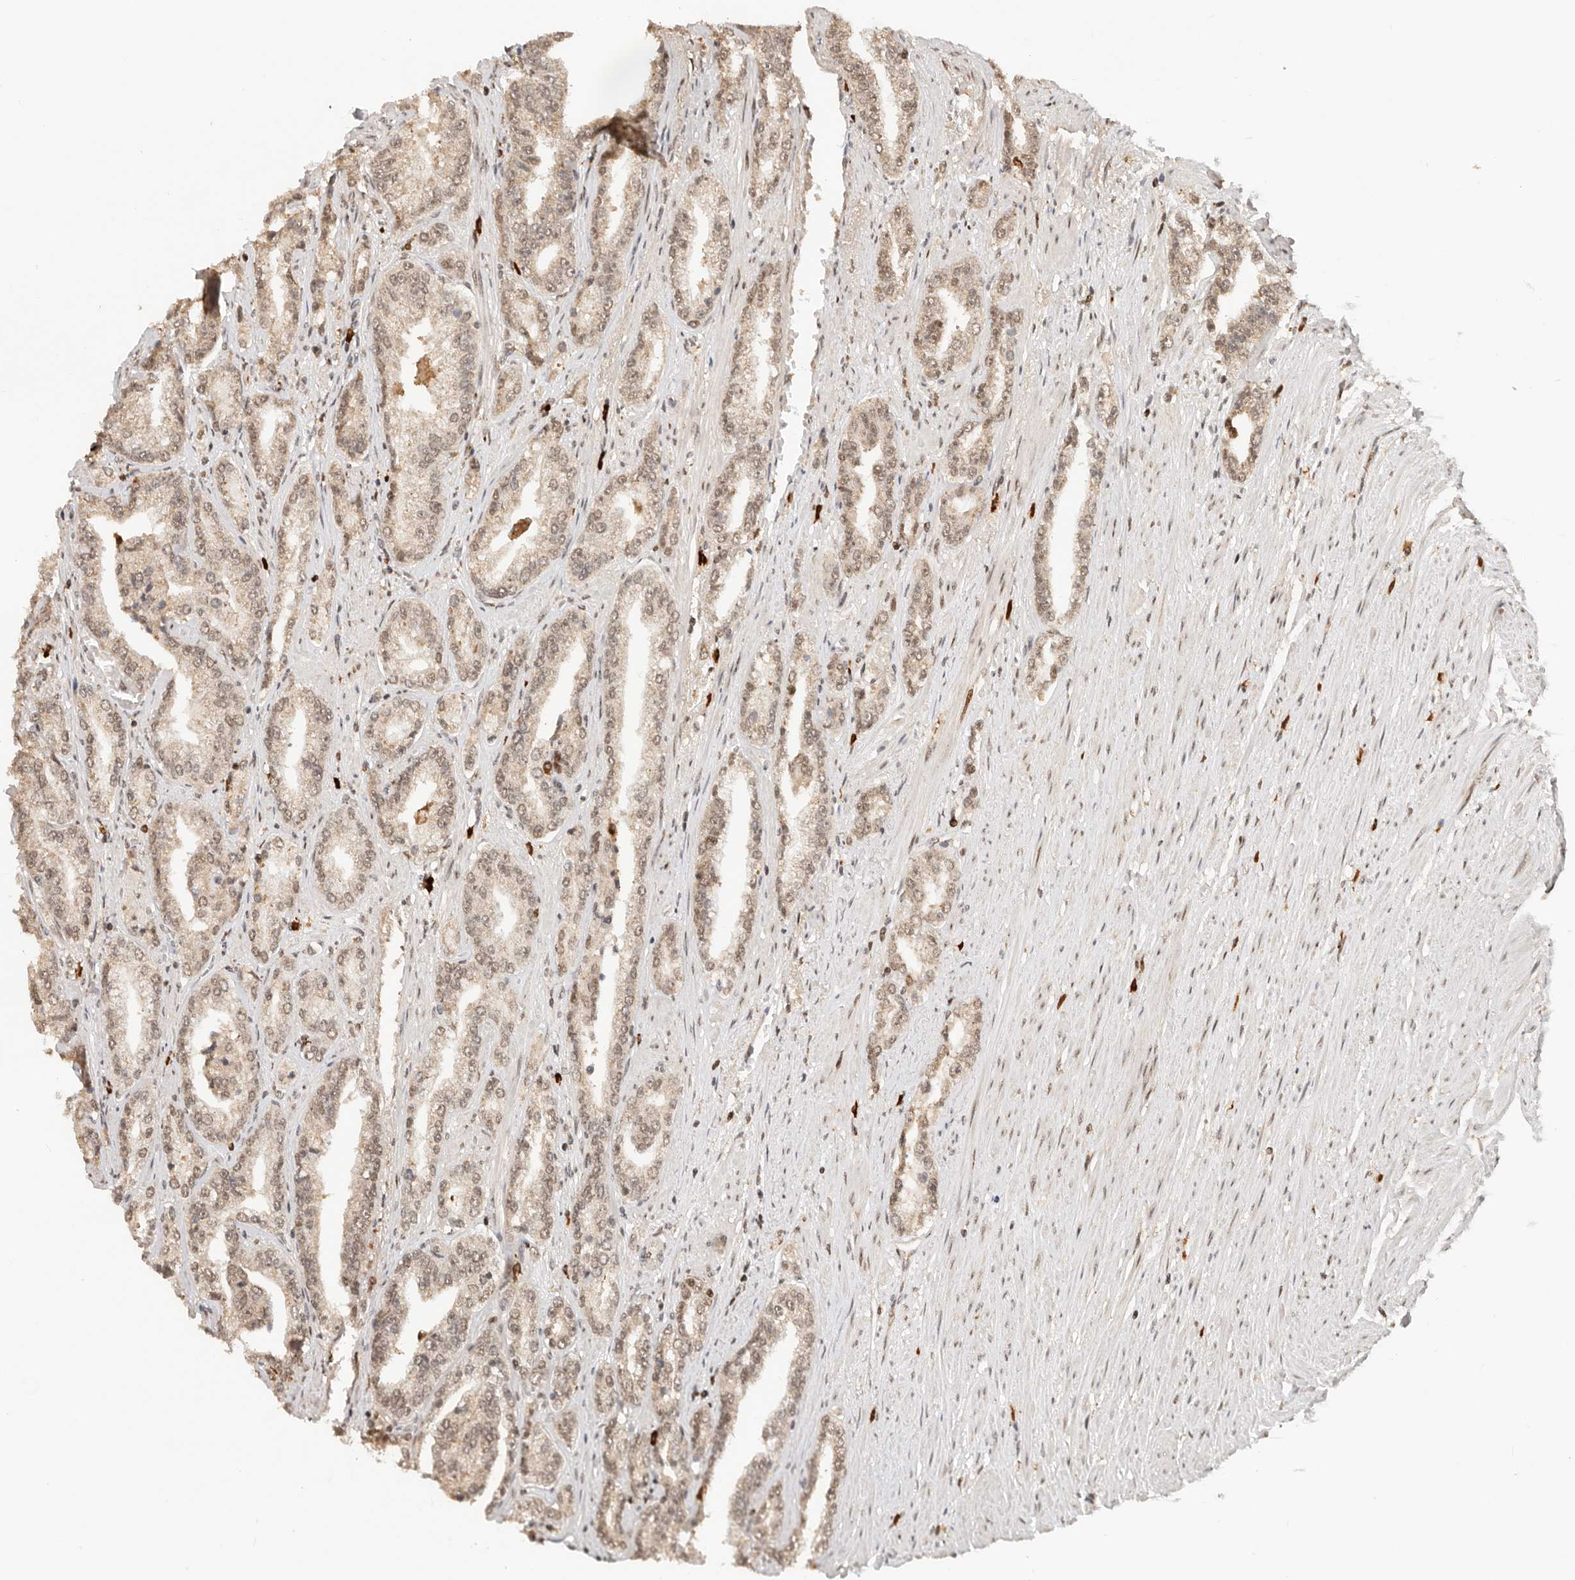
{"staining": {"intensity": "weak", "quantity": ">75%", "location": "nuclear"}, "tissue": "prostate cancer", "cell_type": "Tumor cells", "image_type": "cancer", "snomed": [{"axis": "morphology", "description": "Adenocarcinoma, High grade"}, {"axis": "topography", "description": "Prostate"}], "caption": "This is an image of IHC staining of high-grade adenocarcinoma (prostate), which shows weak staining in the nuclear of tumor cells.", "gene": "NPAS2", "patient": {"sex": "male", "age": 71}}